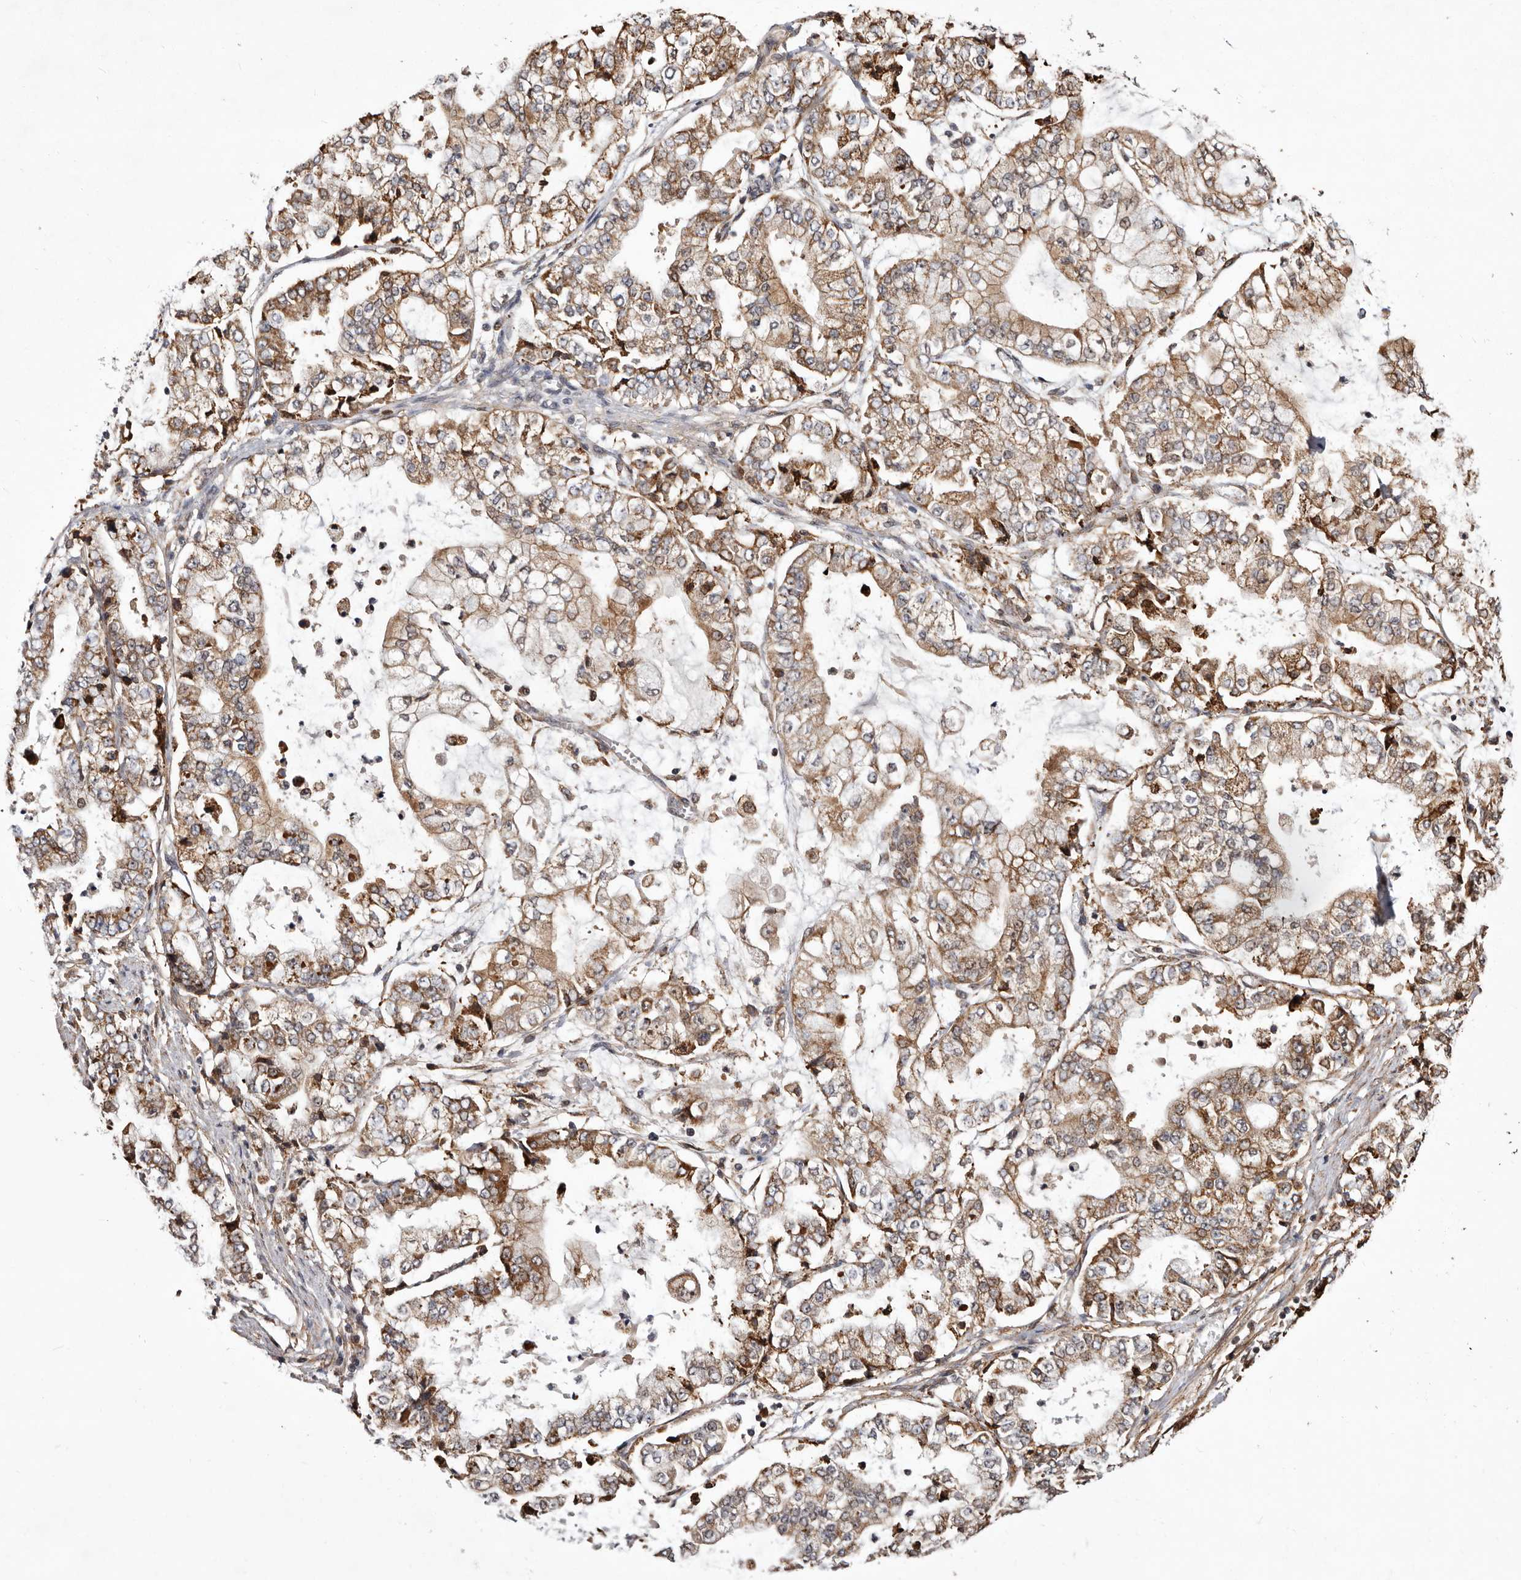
{"staining": {"intensity": "moderate", "quantity": ">75%", "location": "cytoplasmic/membranous"}, "tissue": "stomach cancer", "cell_type": "Tumor cells", "image_type": "cancer", "snomed": [{"axis": "morphology", "description": "Adenocarcinoma, NOS"}, {"axis": "topography", "description": "Stomach"}], "caption": "Brown immunohistochemical staining in stomach cancer (adenocarcinoma) demonstrates moderate cytoplasmic/membranous positivity in approximately >75% of tumor cells.", "gene": "RRM2B", "patient": {"sex": "male", "age": 76}}